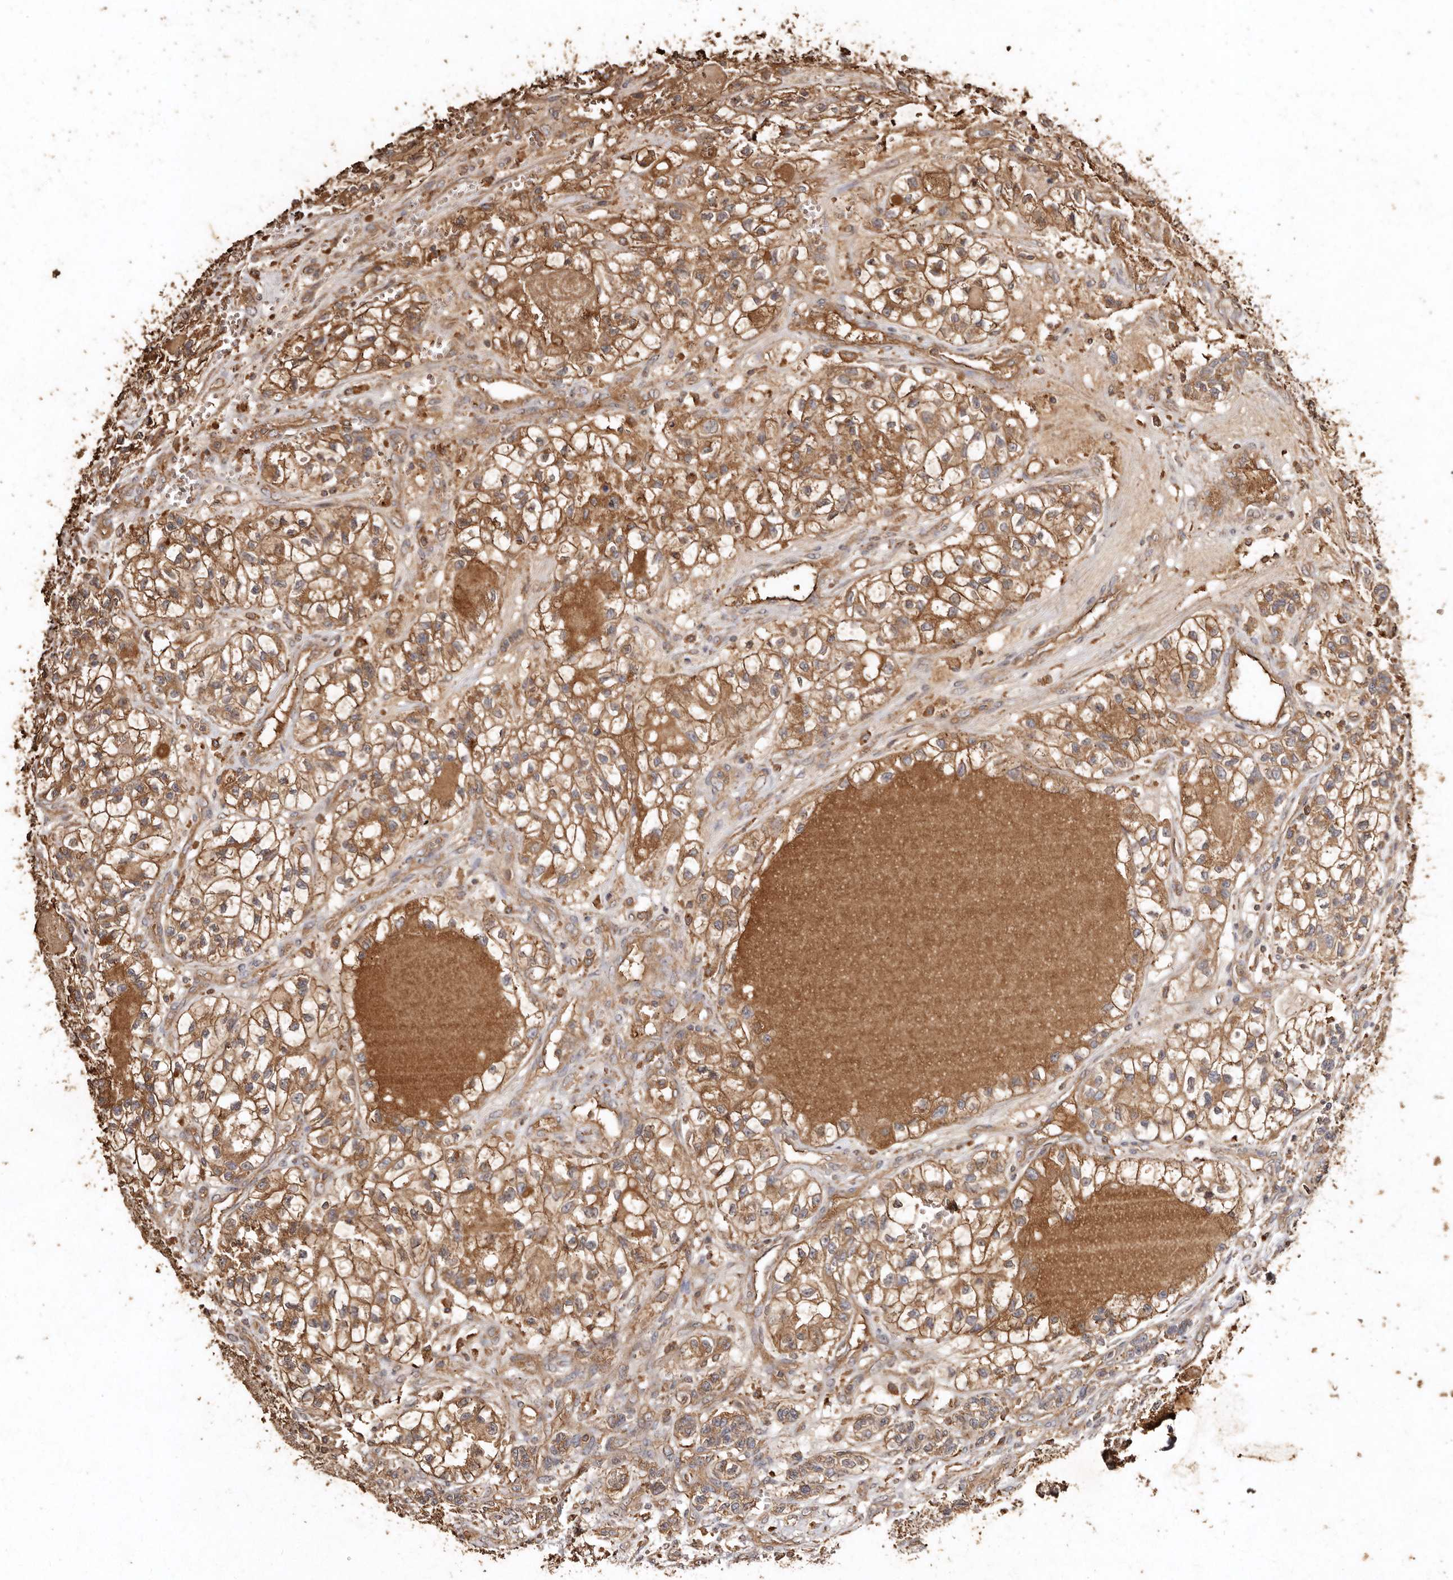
{"staining": {"intensity": "moderate", "quantity": ">75%", "location": "cytoplasmic/membranous"}, "tissue": "renal cancer", "cell_type": "Tumor cells", "image_type": "cancer", "snomed": [{"axis": "morphology", "description": "Adenocarcinoma, NOS"}, {"axis": "topography", "description": "Kidney"}], "caption": "Protein expression by IHC shows moderate cytoplasmic/membranous staining in approximately >75% of tumor cells in renal adenocarcinoma.", "gene": "FARS2", "patient": {"sex": "female", "age": 57}}